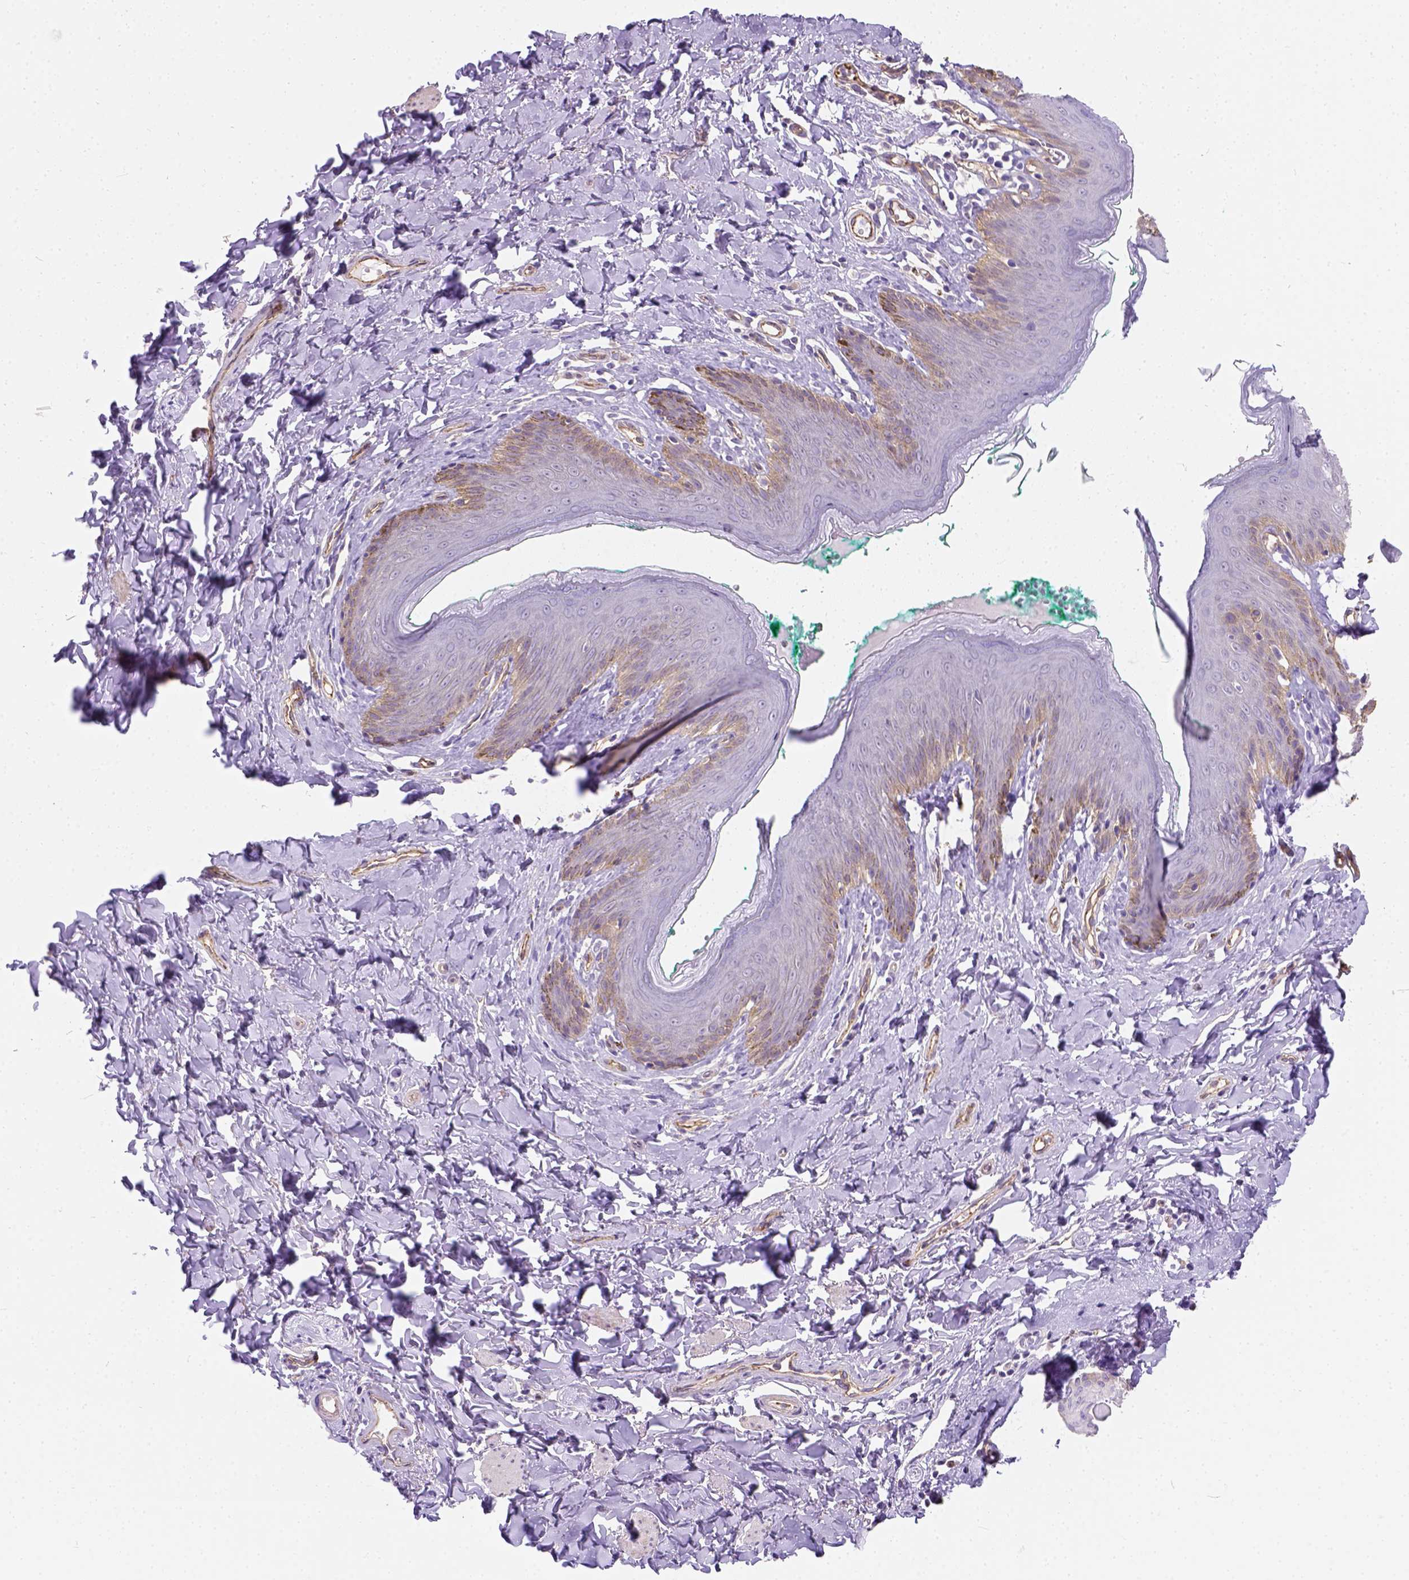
{"staining": {"intensity": "weak", "quantity": "<25%", "location": "cytoplasmic/membranous"}, "tissue": "skin", "cell_type": "Epidermal cells", "image_type": "normal", "snomed": [{"axis": "morphology", "description": "Normal tissue, NOS"}, {"axis": "topography", "description": "Vulva"}], "caption": "The micrograph shows no staining of epidermal cells in unremarkable skin. (DAB immunohistochemistry (IHC), high magnification).", "gene": "PHF7", "patient": {"sex": "female", "age": 66}}